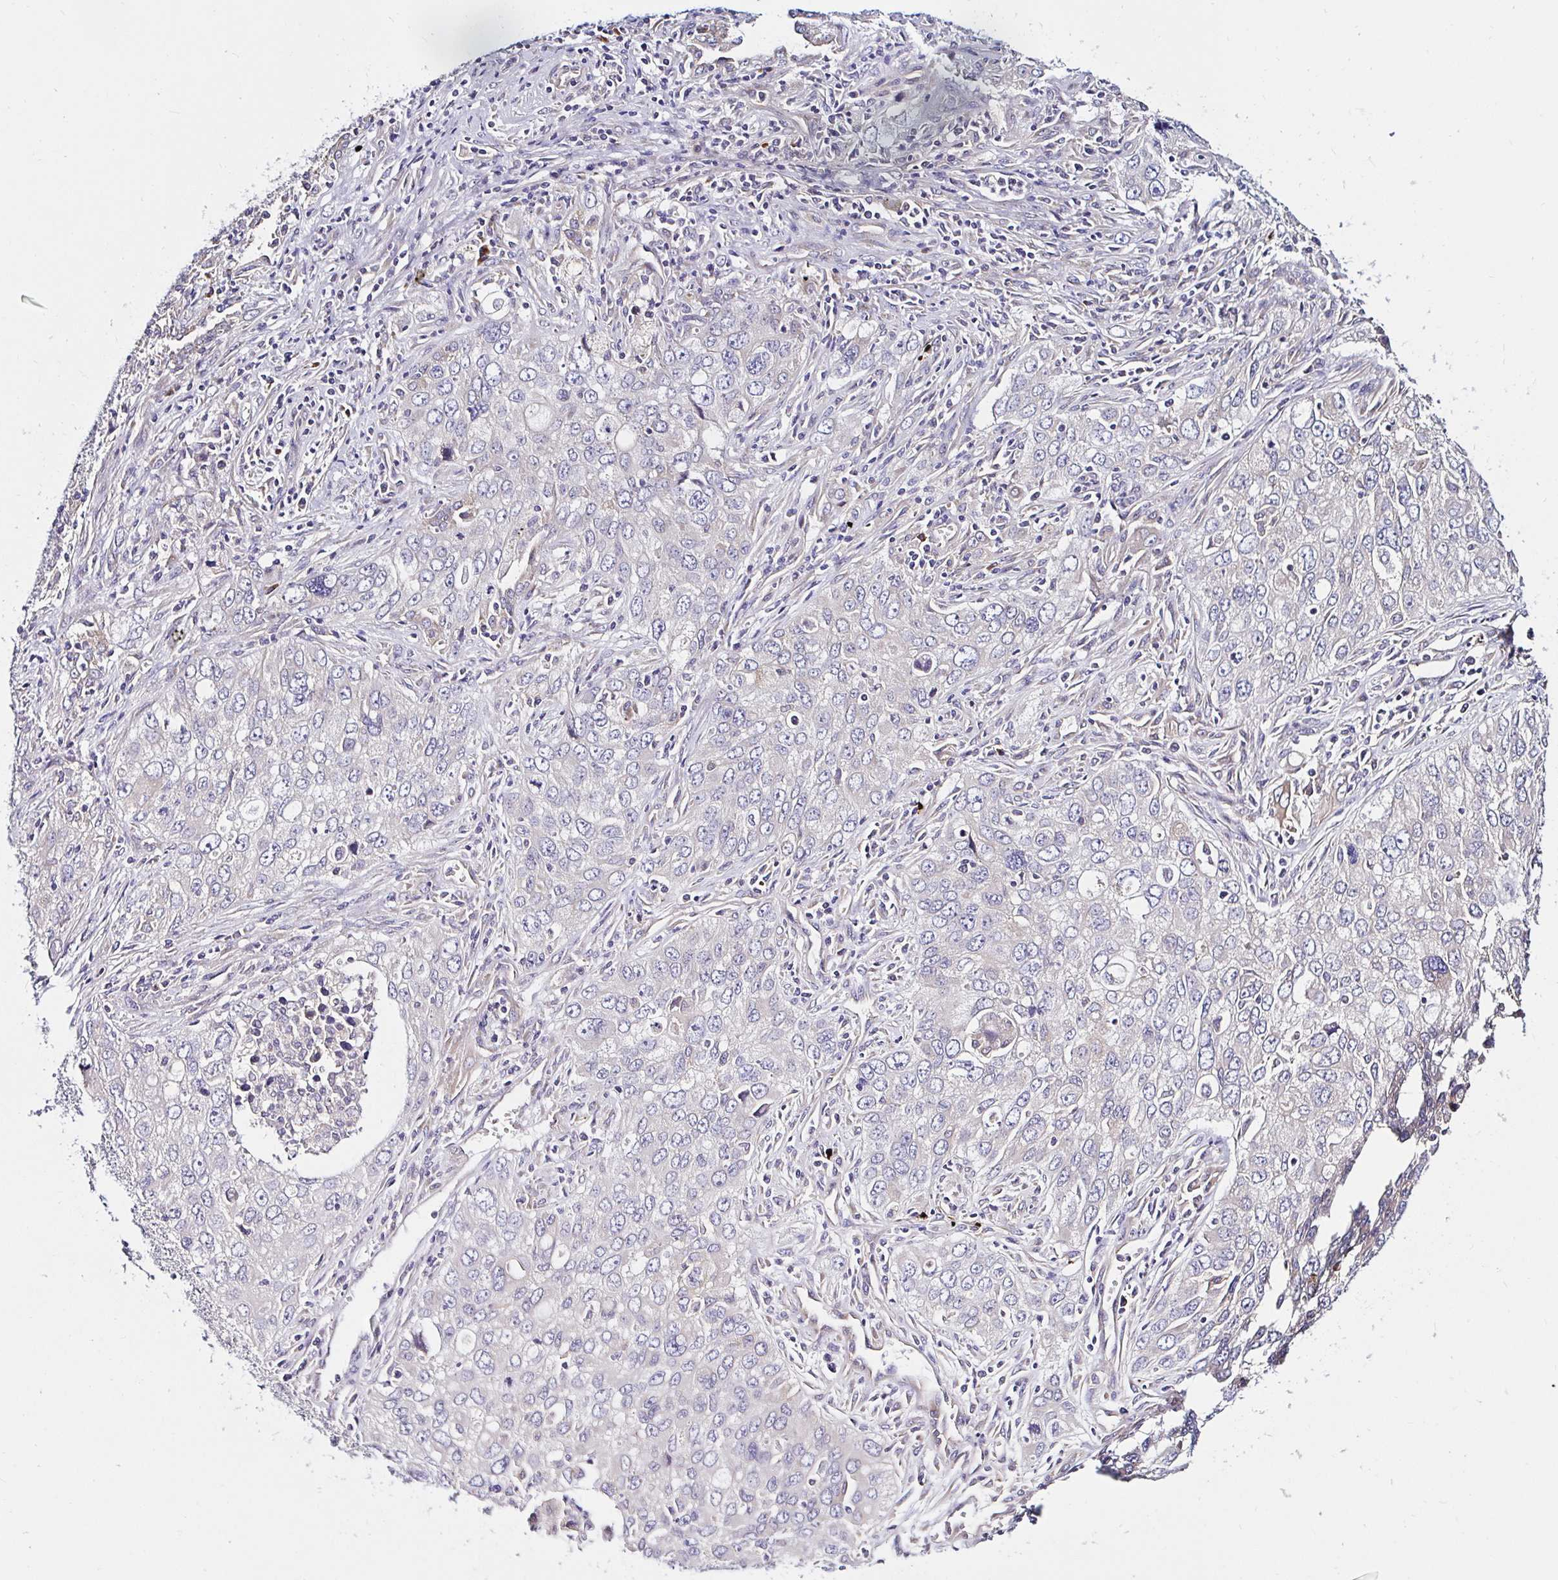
{"staining": {"intensity": "weak", "quantity": "<25%", "location": "cytoplasmic/membranous"}, "tissue": "lung cancer", "cell_type": "Tumor cells", "image_type": "cancer", "snomed": [{"axis": "morphology", "description": "Adenocarcinoma, NOS"}, {"axis": "morphology", "description": "Adenocarcinoma, metastatic, NOS"}, {"axis": "topography", "description": "Lymph node"}, {"axis": "topography", "description": "Lung"}], "caption": "DAB immunohistochemical staining of metastatic adenocarcinoma (lung) exhibits no significant expression in tumor cells.", "gene": "VSIG2", "patient": {"sex": "female", "age": 42}}